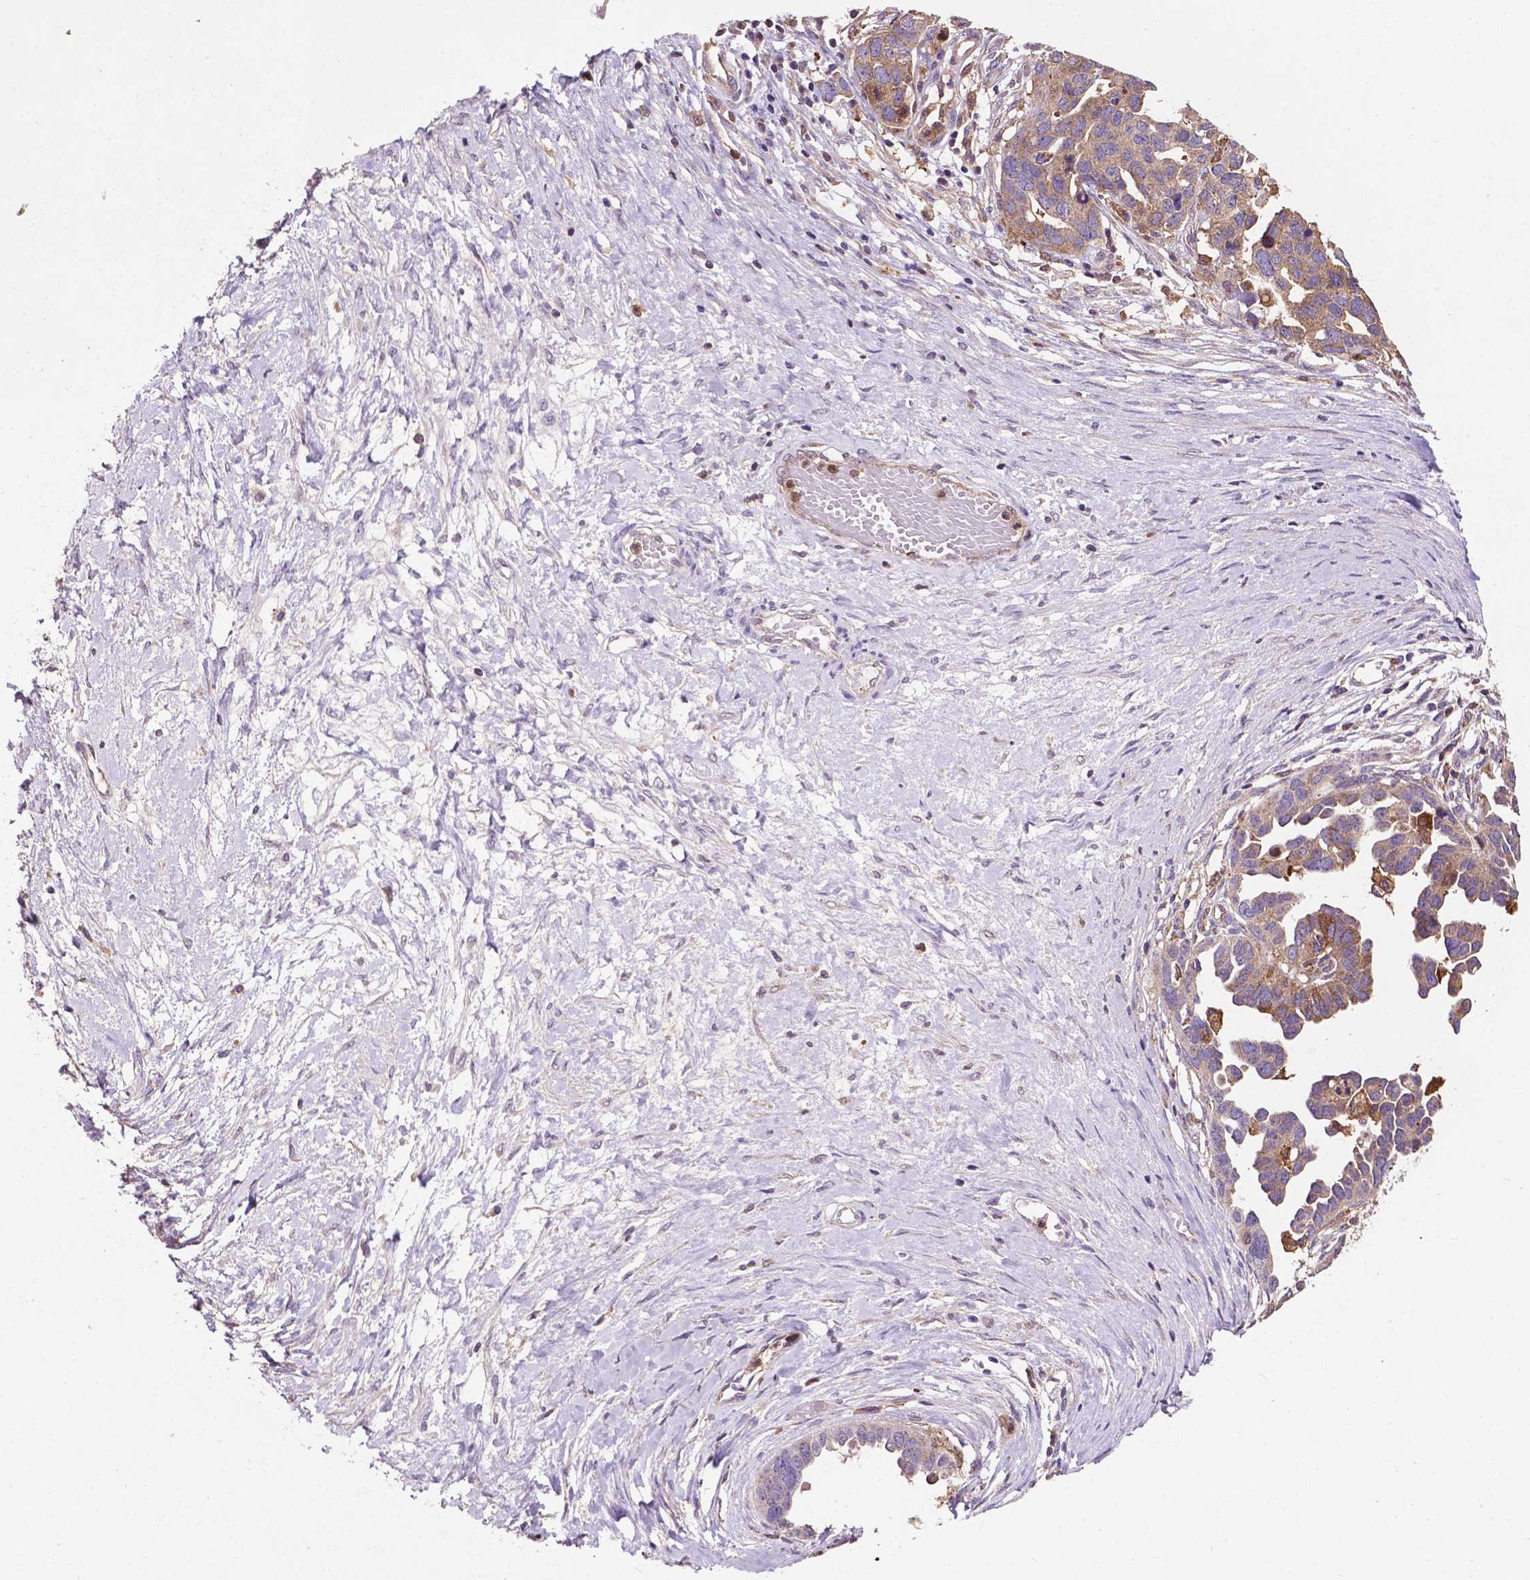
{"staining": {"intensity": "weak", "quantity": "25%-75%", "location": "cytoplasmic/membranous"}, "tissue": "ovarian cancer", "cell_type": "Tumor cells", "image_type": "cancer", "snomed": [{"axis": "morphology", "description": "Cystadenocarcinoma, serous, NOS"}, {"axis": "topography", "description": "Ovary"}], "caption": "Ovarian cancer (serous cystadenocarcinoma) stained for a protein (brown) demonstrates weak cytoplasmic/membranous positive positivity in approximately 25%-75% of tumor cells.", "gene": "SMAD3", "patient": {"sex": "female", "age": 54}}